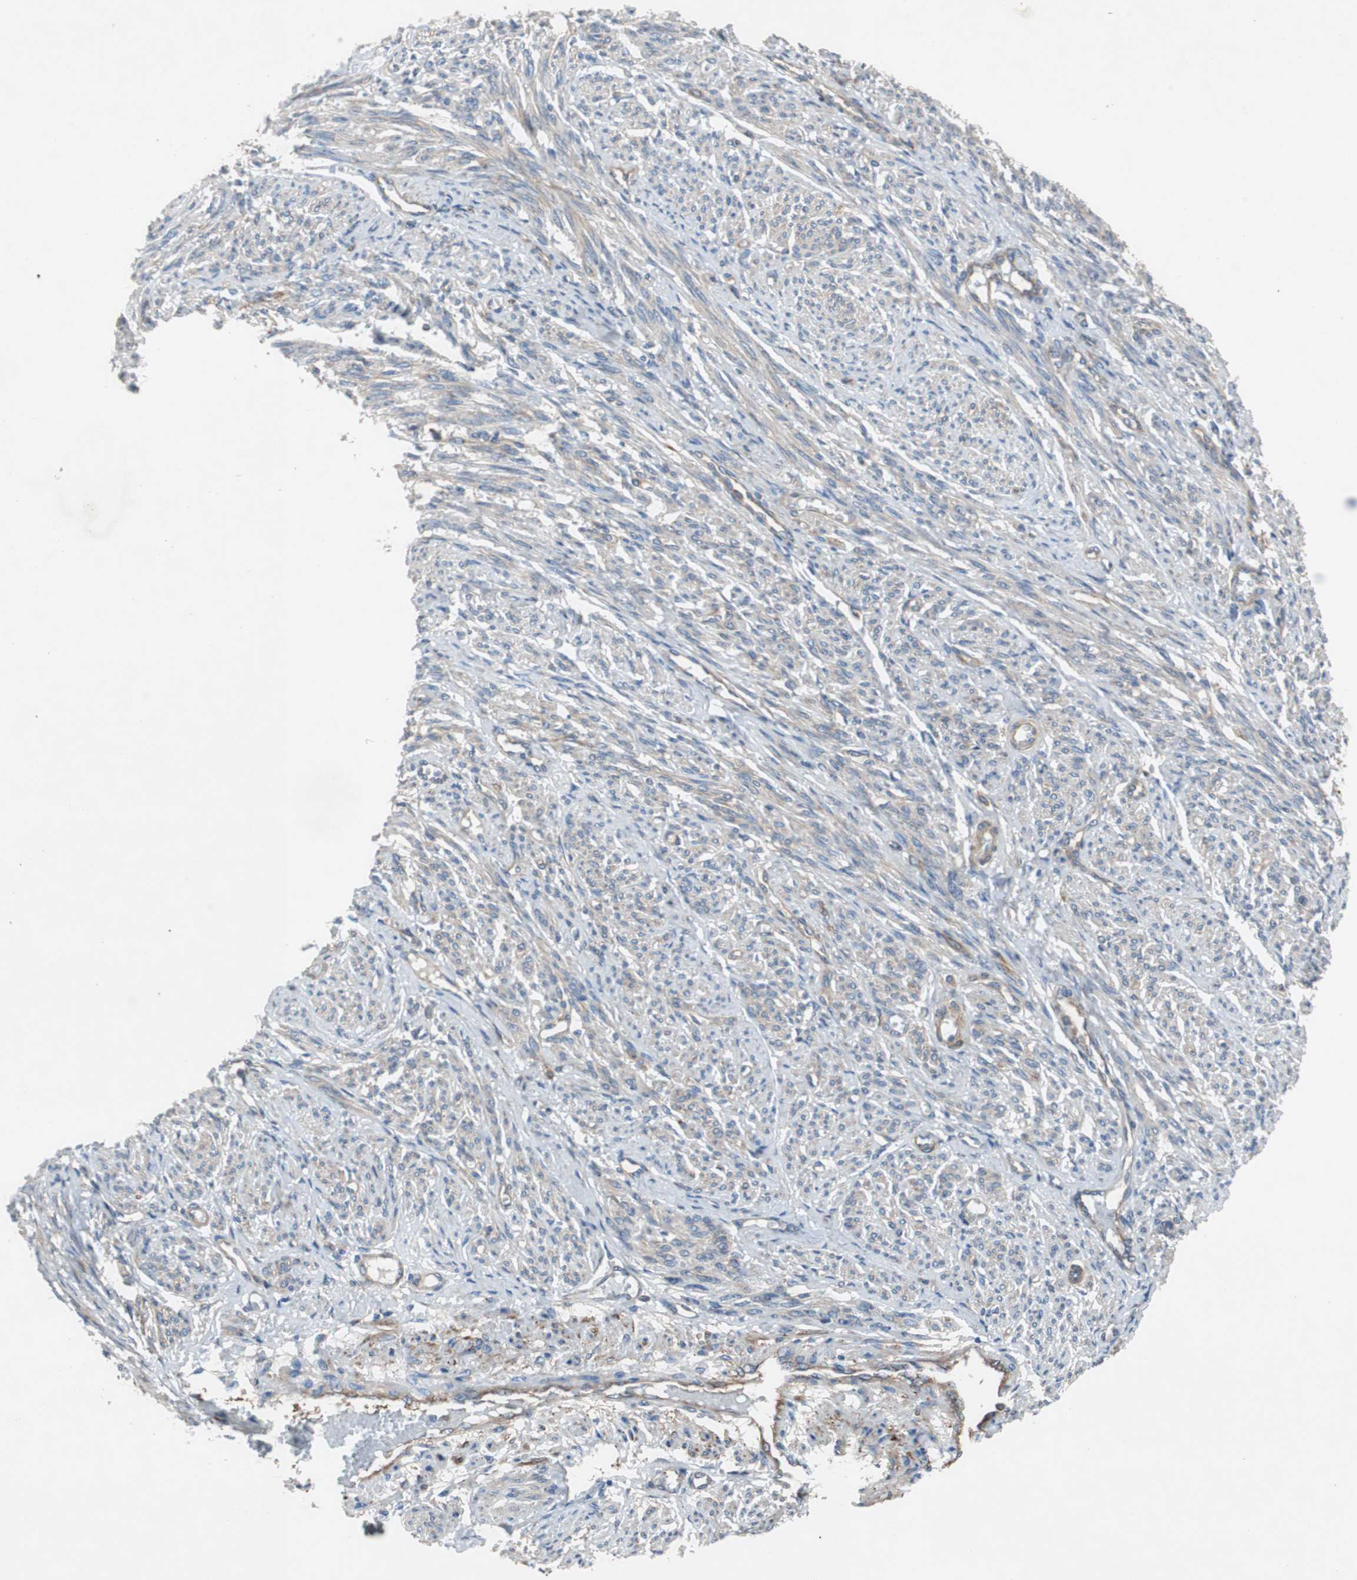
{"staining": {"intensity": "strong", "quantity": "<25%", "location": "cytoplasmic/membranous"}, "tissue": "smooth muscle", "cell_type": "Smooth muscle cells", "image_type": "normal", "snomed": [{"axis": "morphology", "description": "Normal tissue, NOS"}, {"axis": "topography", "description": "Smooth muscle"}], "caption": "A micrograph of human smooth muscle stained for a protein displays strong cytoplasmic/membranous brown staining in smooth muscle cells.", "gene": "GYS1", "patient": {"sex": "female", "age": 65}}